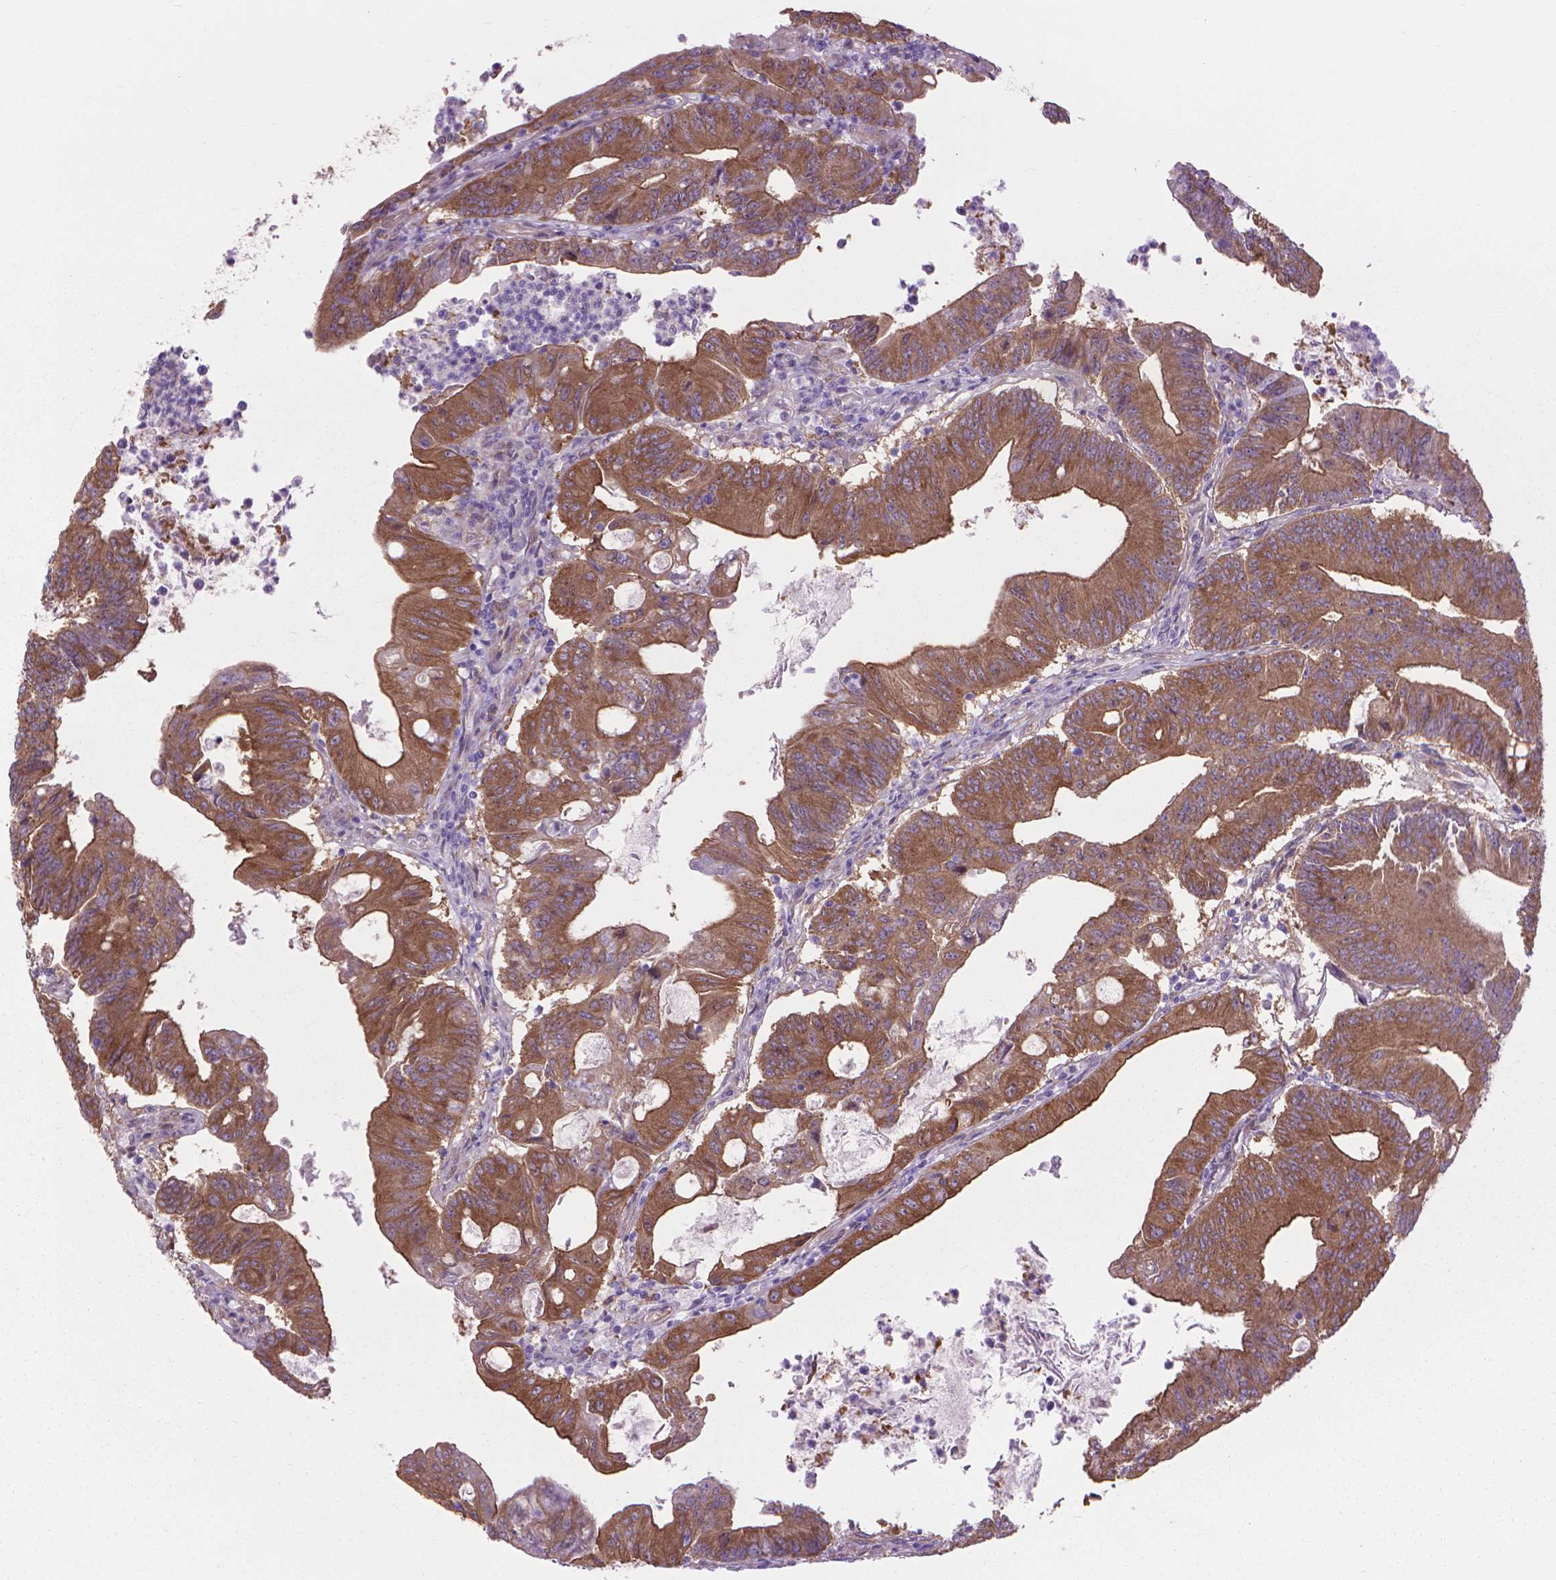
{"staining": {"intensity": "moderate", "quantity": ">75%", "location": "cytoplasmic/membranous"}, "tissue": "colorectal cancer", "cell_type": "Tumor cells", "image_type": "cancer", "snomed": [{"axis": "morphology", "description": "Adenocarcinoma, NOS"}, {"axis": "topography", "description": "Colon"}], "caption": "Immunohistochemistry (IHC) (DAB) staining of human adenocarcinoma (colorectal) demonstrates moderate cytoplasmic/membranous protein expression in about >75% of tumor cells.", "gene": "CORO1B", "patient": {"sex": "female", "age": 70}}